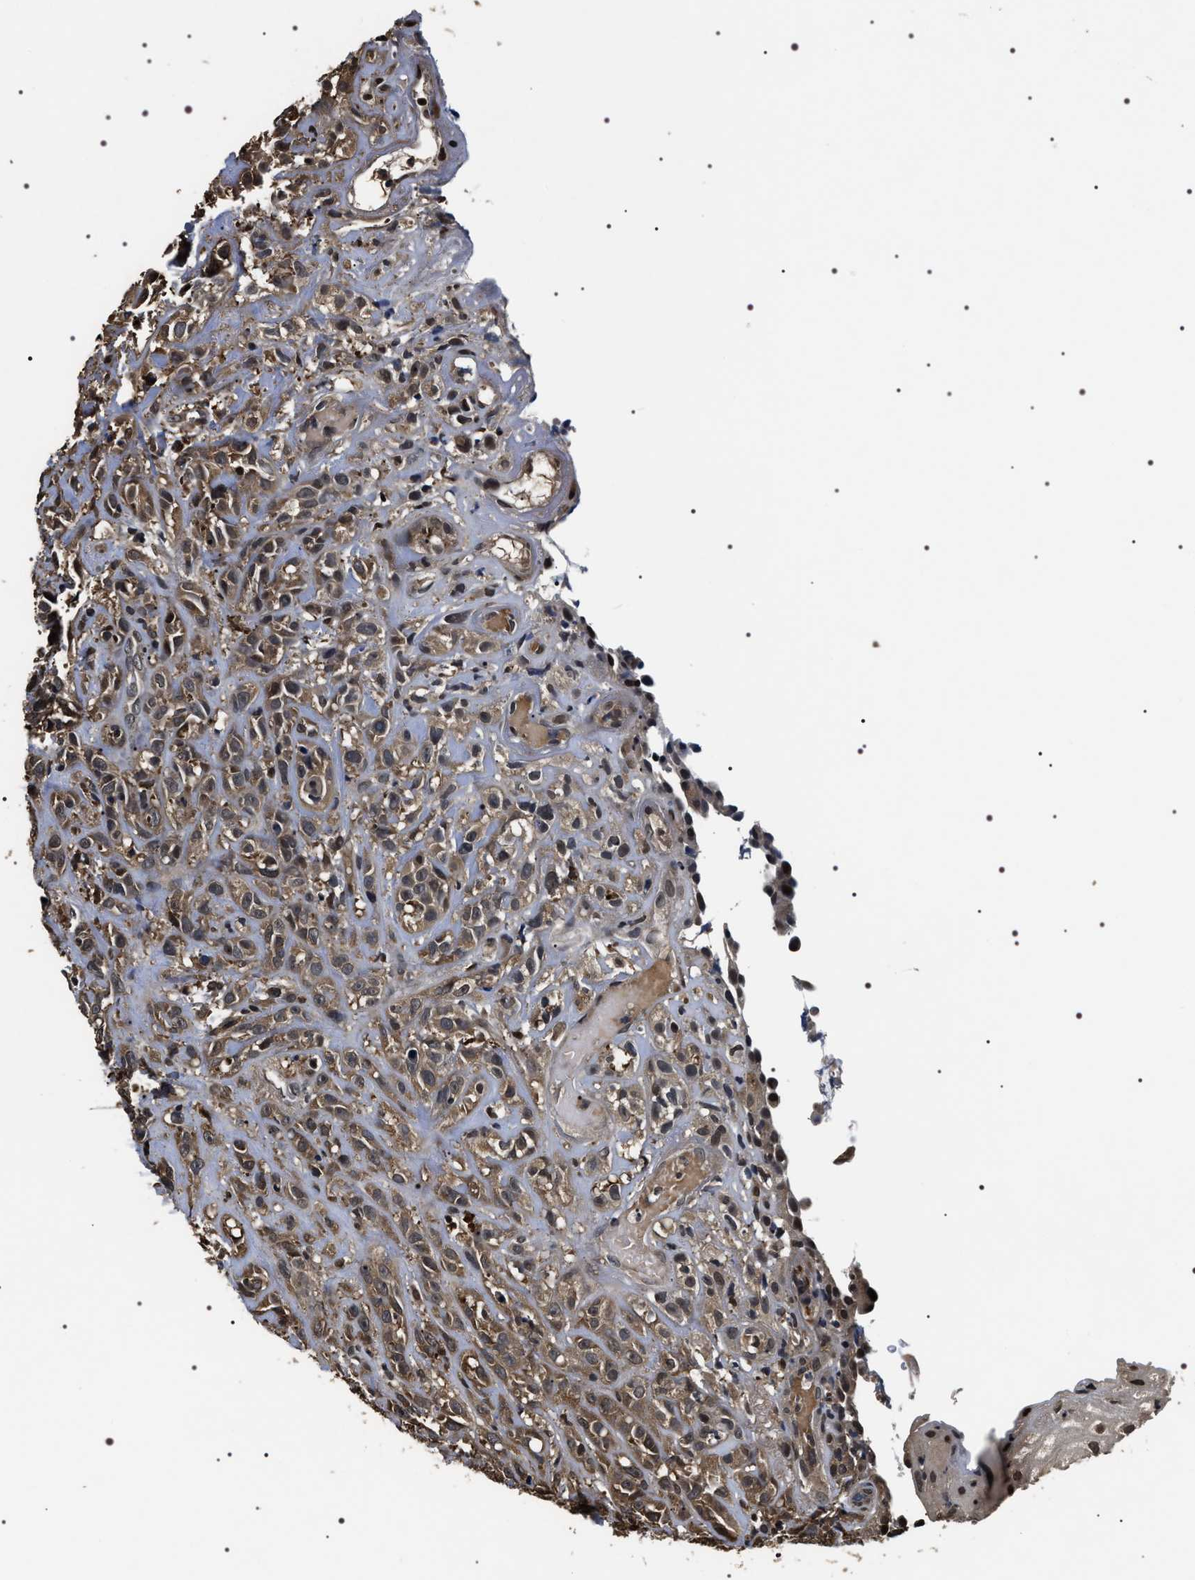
{"staining": {"intensity": "moderate", "quantity": ">75%", "location": "cytoplasmic/membranous"}, "tissue": "head and neck cancer", "cell_type": "Tumor cells", "image_type": "cancer", "snomed": [{"axis": "morphology", "description": "Normal tissue, NOS"}, {"axis": "morphology", "description": "Squamous cell carcinoma, NOS"}, {"axis": "topography", "description": "Cartilage tissue"}, {"axis": "topography", "description": "Head-Neck"}], "caption": "Squamous cell carcinoma (head and neck) stained for a protein exhibits moderate cytoplasmic/membranous positivity in tumor cells.", "gene": "ARHGAP22", "patient": {"sex": "male", "age": 62}}